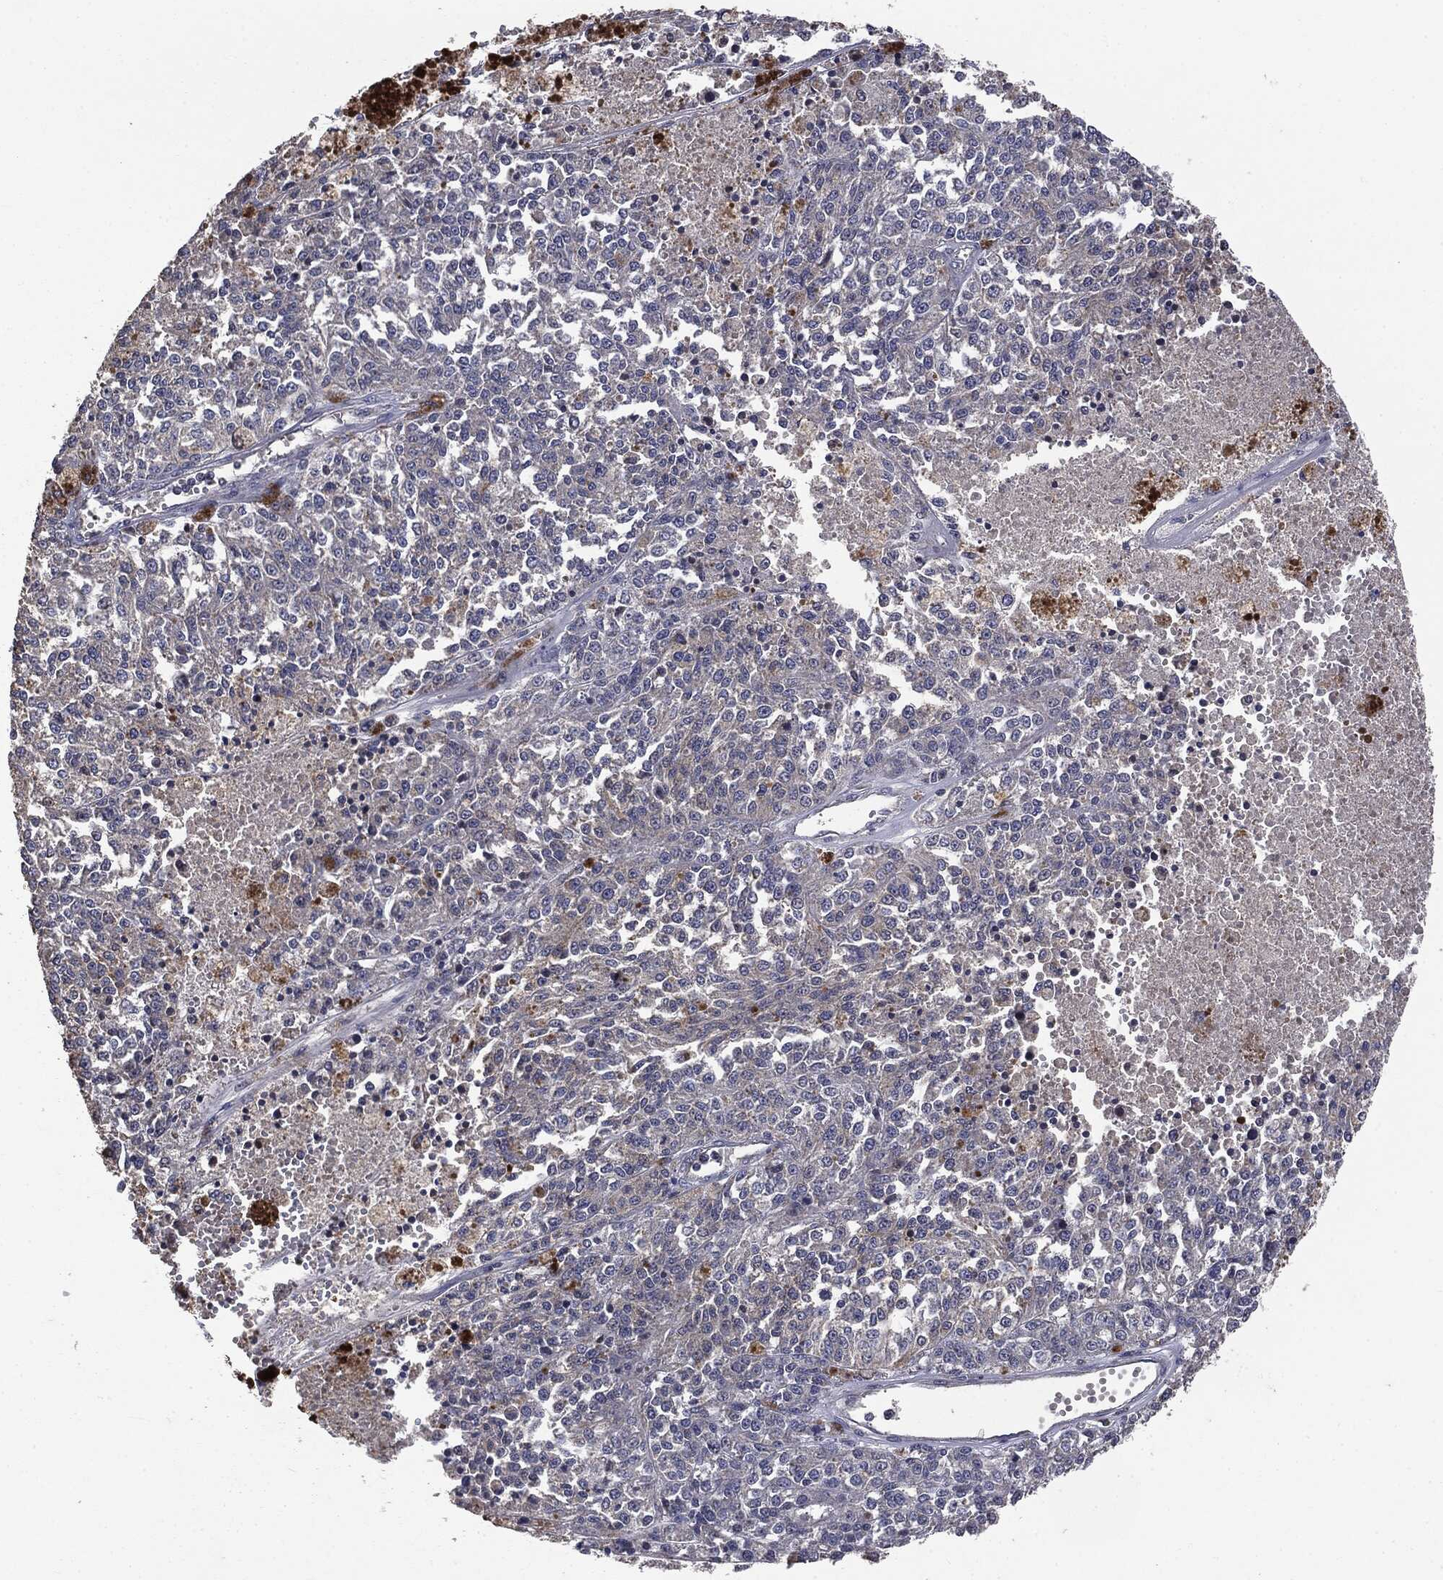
{"staining": {"intensity": "negative", "quantity": "none", "location": "none"}, "tissue": "melanoma", "cell_type": "Tumor cells", "image_type": "cancer", "snomed": [{"axis": "morphology", "description": "Malignant melanoma, Metastatic site"}, {"axis": "topography", "description": "Lymph node"}], "caption": "There is no significant staining in tumor cells of melanoma.", "gene": "MTOR", "patient": {"sex": "female", "age": 64}}